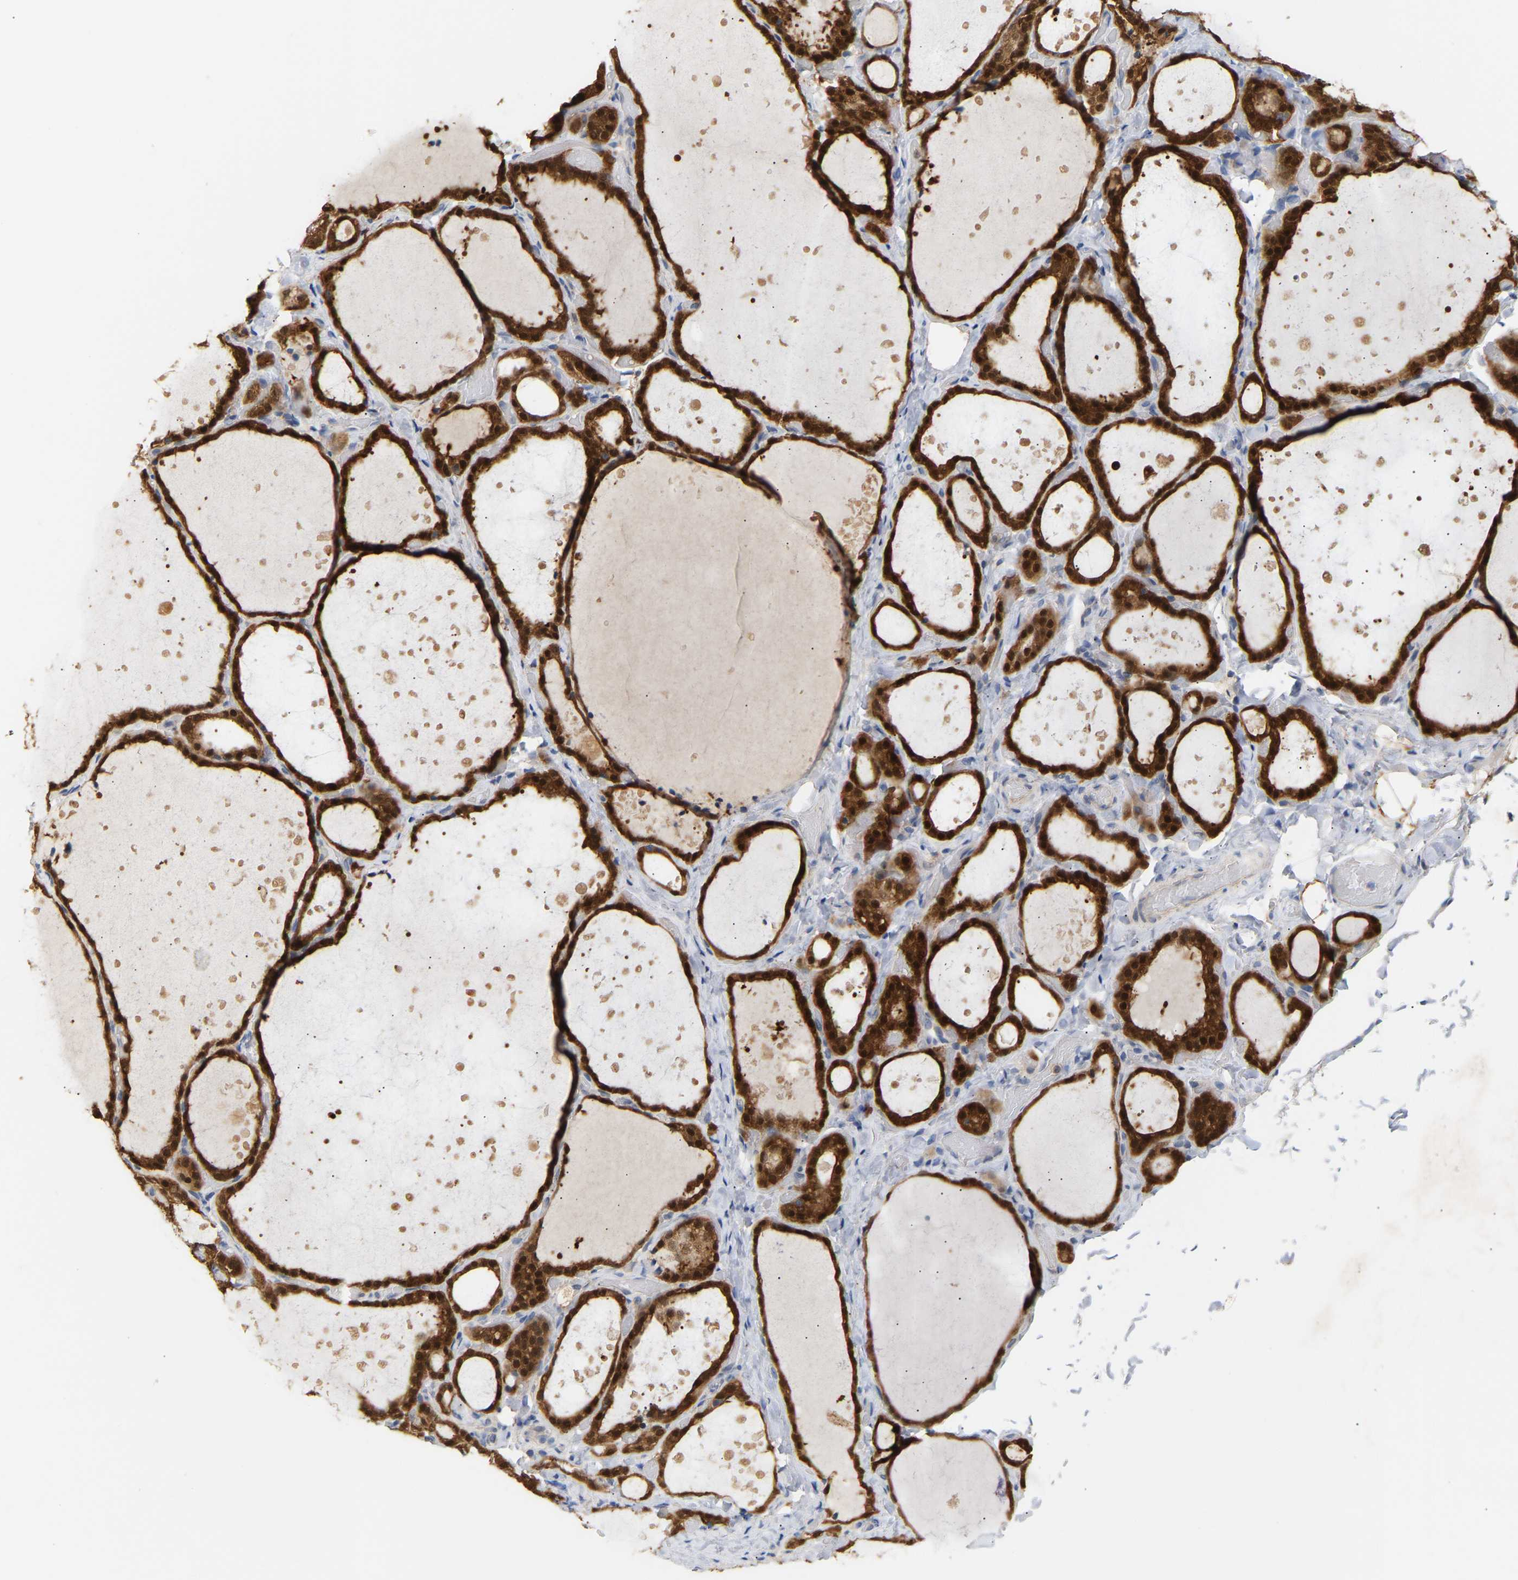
{"staining": {"intensity": "strong", "quantity": ">75%", "location": "cytoplasmic/membranous,nuclear"}, "tissue": "thyroid gland", "cell_type": "Glandular cells", "image_type": "normal", "snomed": [{"axis": "morphology", "description": "Normal tissue, NOS"}, {"axis": "topography", "description": "Thyroid gland"}], "caption": "IHC staining of normal thyroid gland, which exhibits high levels of strong cytoplasmic/membranous,nuclear positivity in about >75% of glandular cells indicating strong cytoplasmic/membranous,nuclear protein staining. The staining was performed using DAB (brown) for protein detection and nuclei were counterstained in hematoxylin (blue).", "gene": "TPMT", "patient": {"sex": "female", "age": 44}}